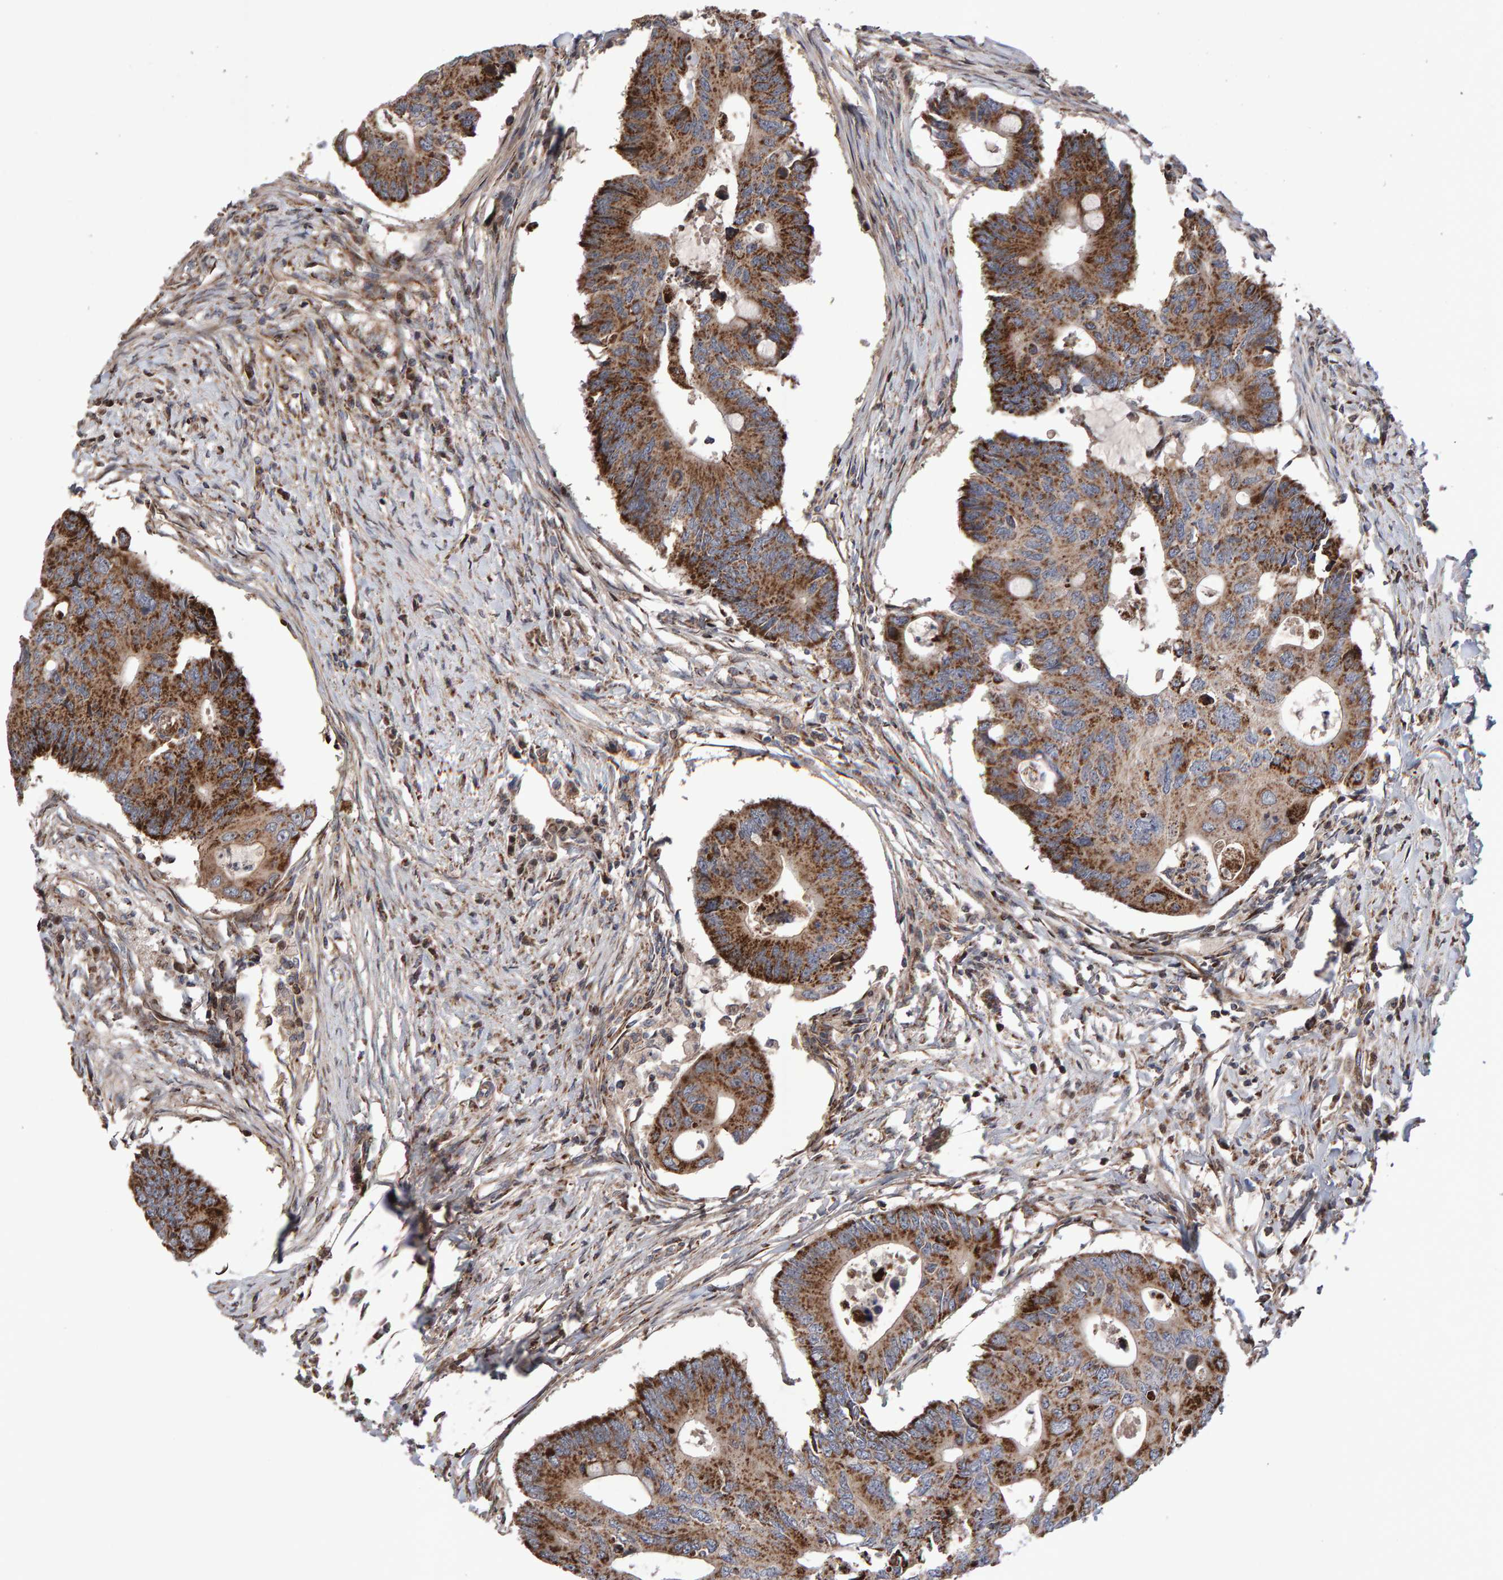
{"staining": {"intensity": "strong", "quantity": ">75%", "location": "cytoplasmic/membranous"}, "tissue": "colorectal cancer", "cell_type": "Tumor cells", "image_type": "cancer", "snomed": [{"axis": "morphology", "description": "Adenocarcinoma, NOS"}, {"axis": "topography", "description": "Colon"}], "caption": "Protein expression analysis of human colorectal cancer reveals strong cytoplasmic/membranous staining in approximately >75% of tumor cells.", "gene": "PECR", "patient": {"sex": "male", "age": 71}}